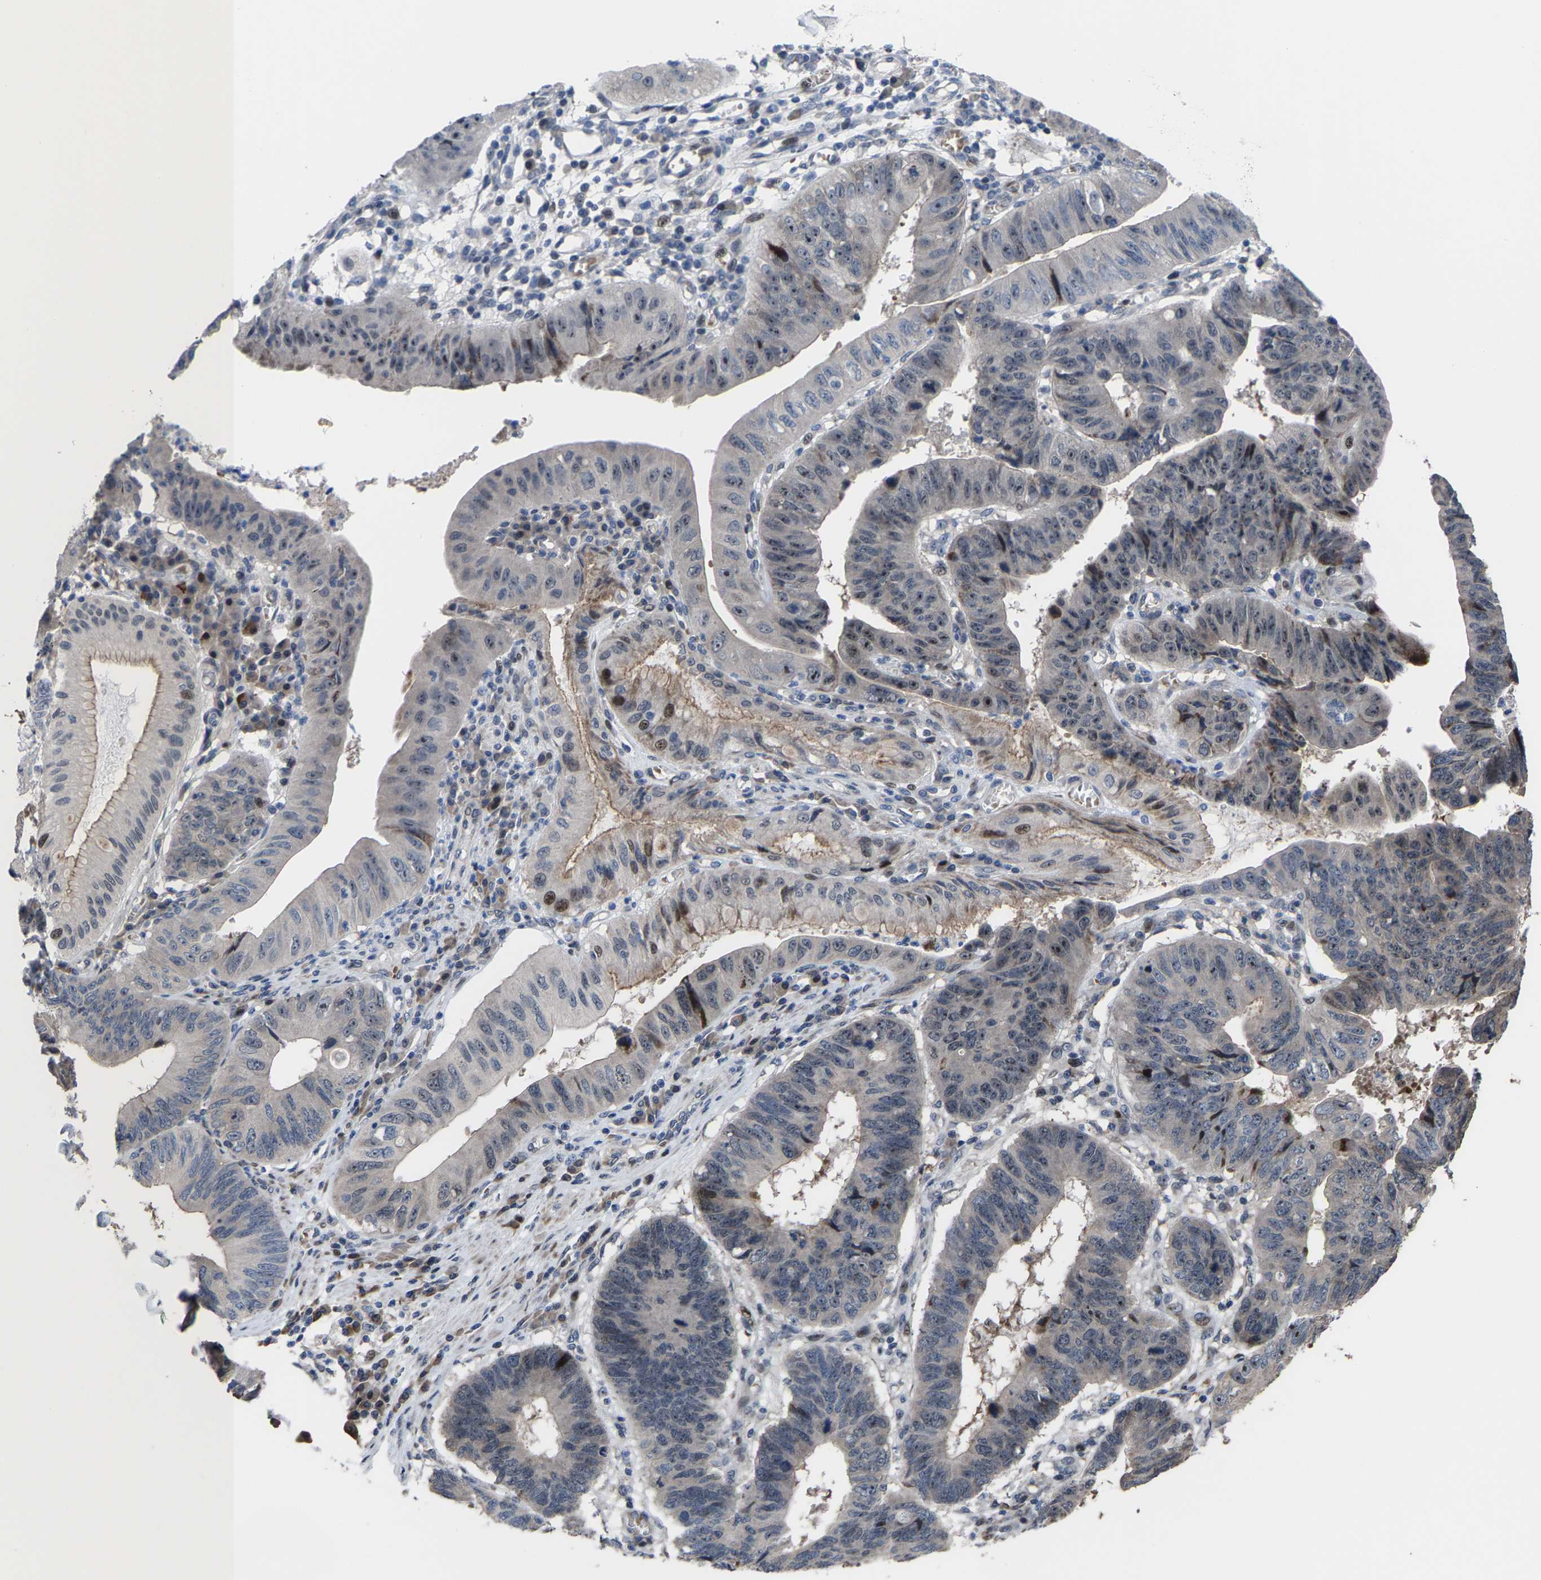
{"staining": {"intensity": "moderate", "quantity": "<25%", "location": "nuclear"}, "tissue": "stomach cancer", "cell_type": "Tumor cells", "image_type": "cancer", "snomed": [{"axis": "morphology", "description": "Adenocarcinoma, NOS"}, {"axis": "topography", "description": "Stomach"}], "caption": "Immunohistochemical staining of human stomach adenocarcinoma exhibits low levels of moderate nuclear expression in about <25% of tumor cells.", "gene": "HAUS6", "patient": {"sex": "male", "age": 59}}